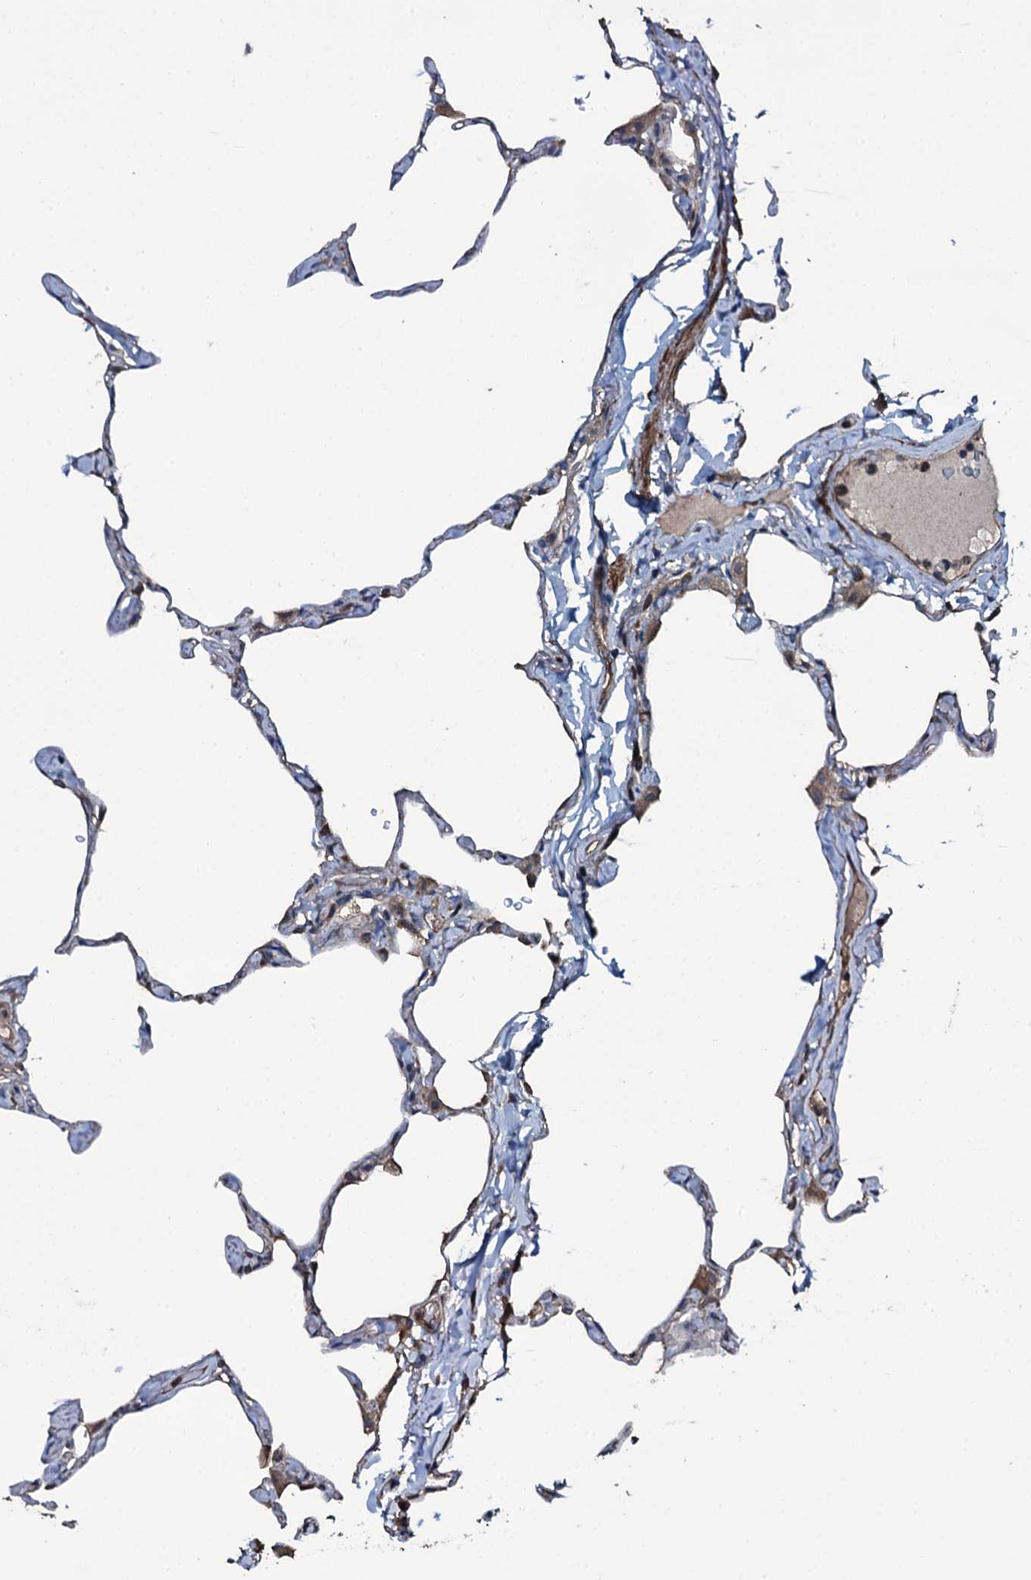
{"staining": {"intensity": "negative", "quantity": "none", "location": "none"}, "tissue": "lung", "cell_type": "Alveolar cells", "image_type": "normal", "snomed": [{"axis": "morphology", "description": "Normal tissue, NOS"}, {"axis": "topography", "description": "Lung"}], "caption": "An immunohistochemistry (IHC) micrograph of benign lung is shown. There is no staining in alveolar cells of lung. Brightfield microscopy of immunohistochemistry (IHC) stained with DAB (3,3'-diaminobenzidine) (brown) and hematoxylin (blue), captured at high magnification.", "gene": "WIPF3", "patient": {"sex": "male", "age": 65}}